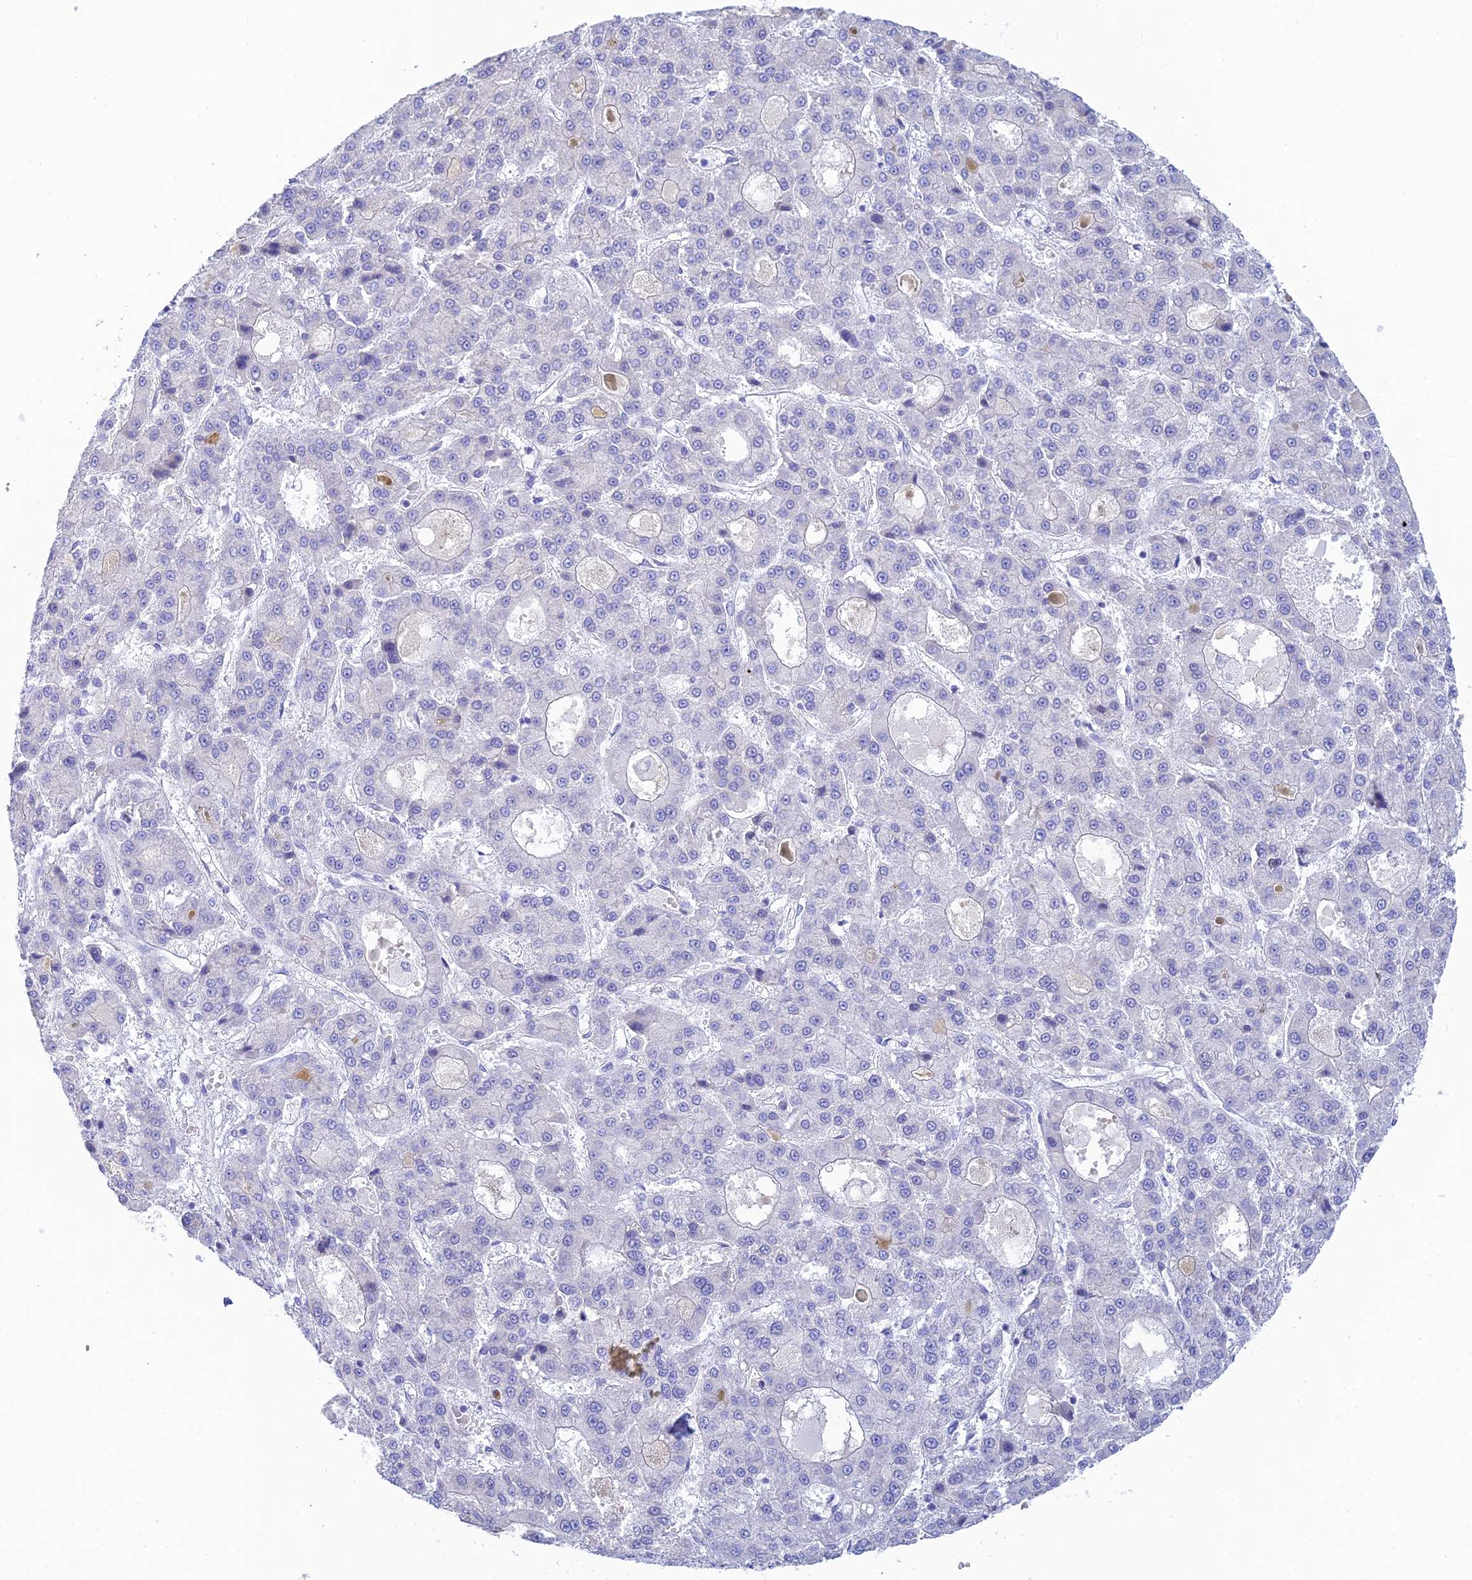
{"staining": {"intensity": "negative", "quantity": "none", "location": "none"}, "tissue": "liver cancer", "cell_type": "Tumor cells", "image_type": "cancer", "snomed": [{"axis": "morphology", "description": "Carcinoma, Hepatocellular, NOS"}, {"axis": "topography", "description": "Liver"}], "caption": "A micrograph of human liver cancer (hepatocellular carcinoma) is negative for staining in tumor cells.", "gene": "CEP152", "patient": {"sex": "male", "age": 70}}